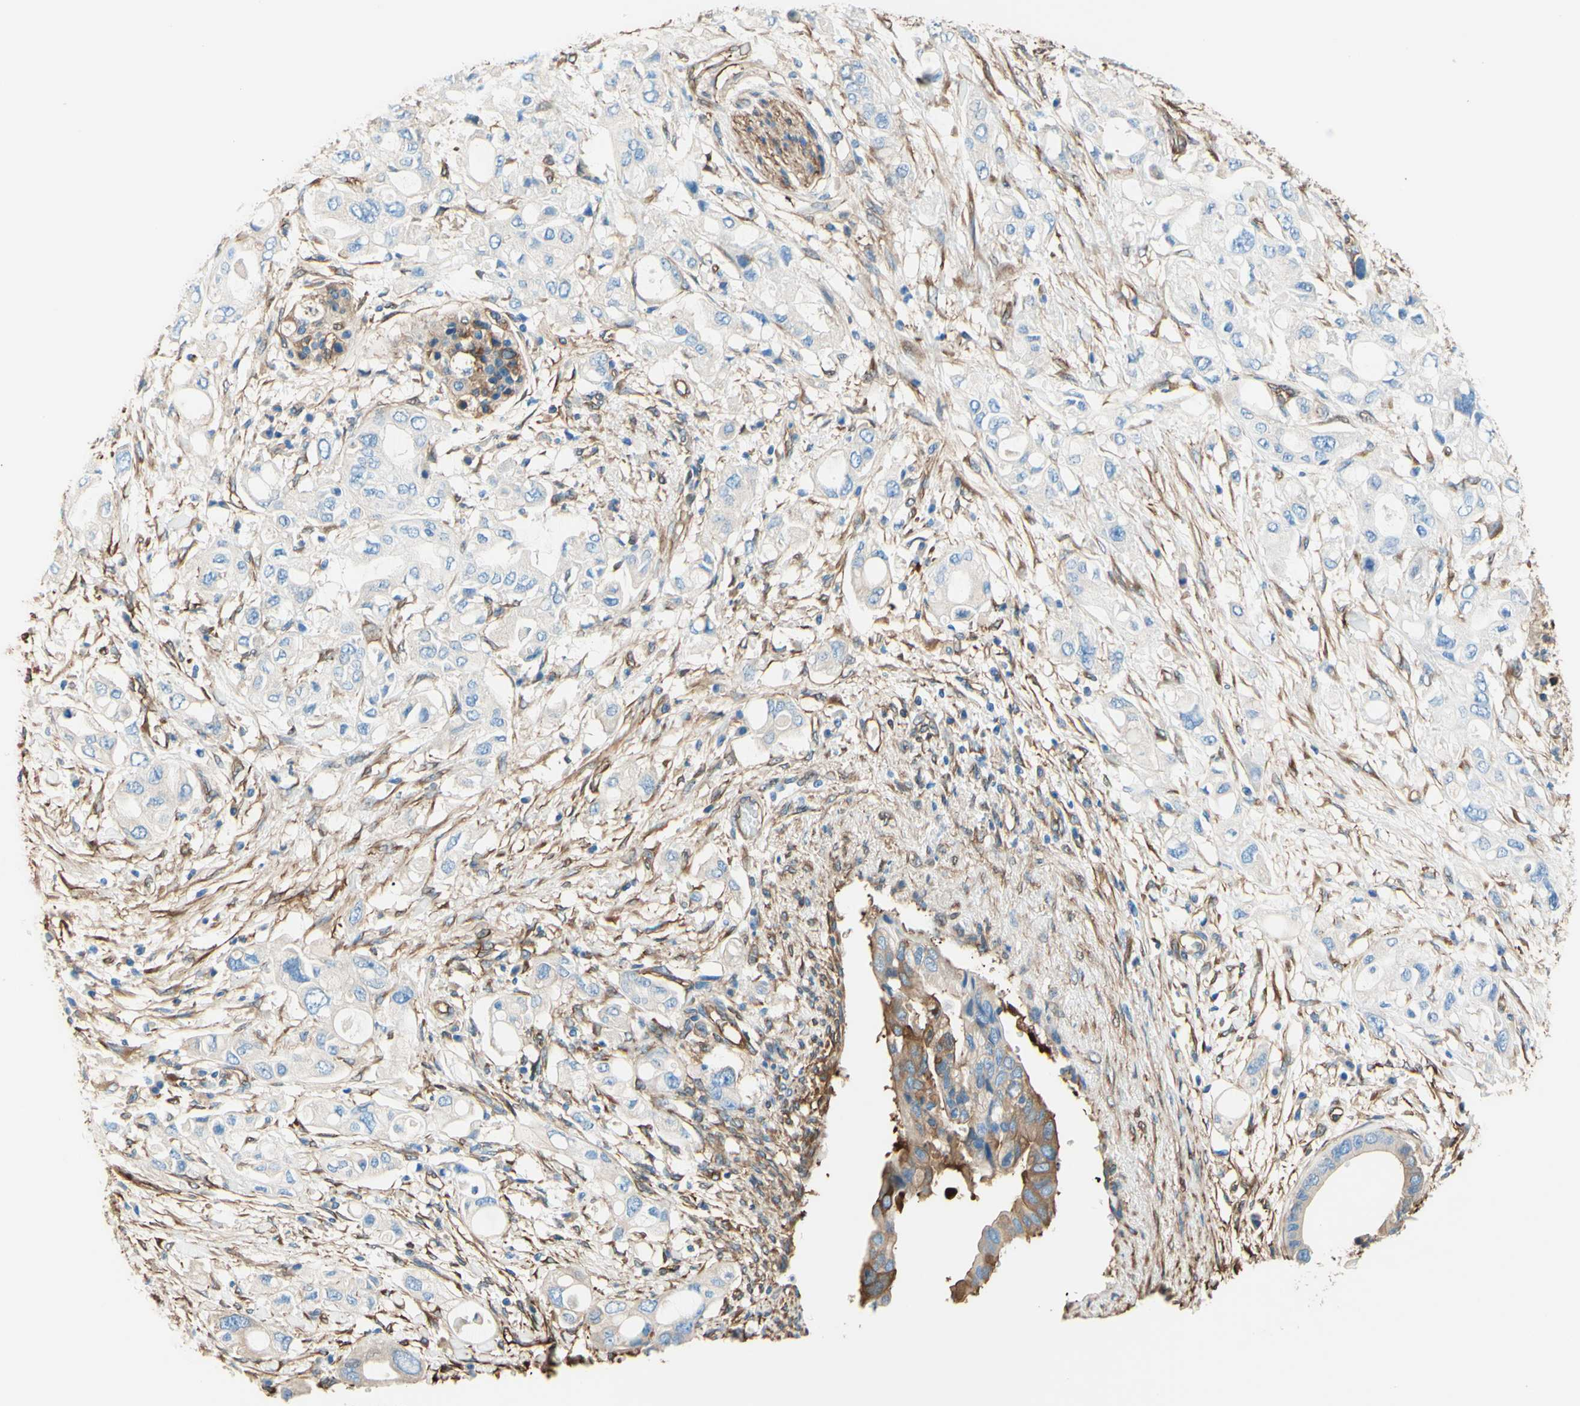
{"staining": {"intensity": "negative", "quantity": "none", "location": "none"}, "tissue": "pancreatic cancer", "cell_type": "Tumor cells", "image_type": "cancer", "snomed": [{"axis": "morphology", "description": "Adenocarcinoma, NOS"}, {"axis": "topography", "description": "Pancreas"}], "caption": "Pancreatic adenocarcinoma was stained to show a protein in brown. There is no significant positivity in tumor cells.", "gene": "DPYSL3", "patient": {"sex": "female", "age": 56}}